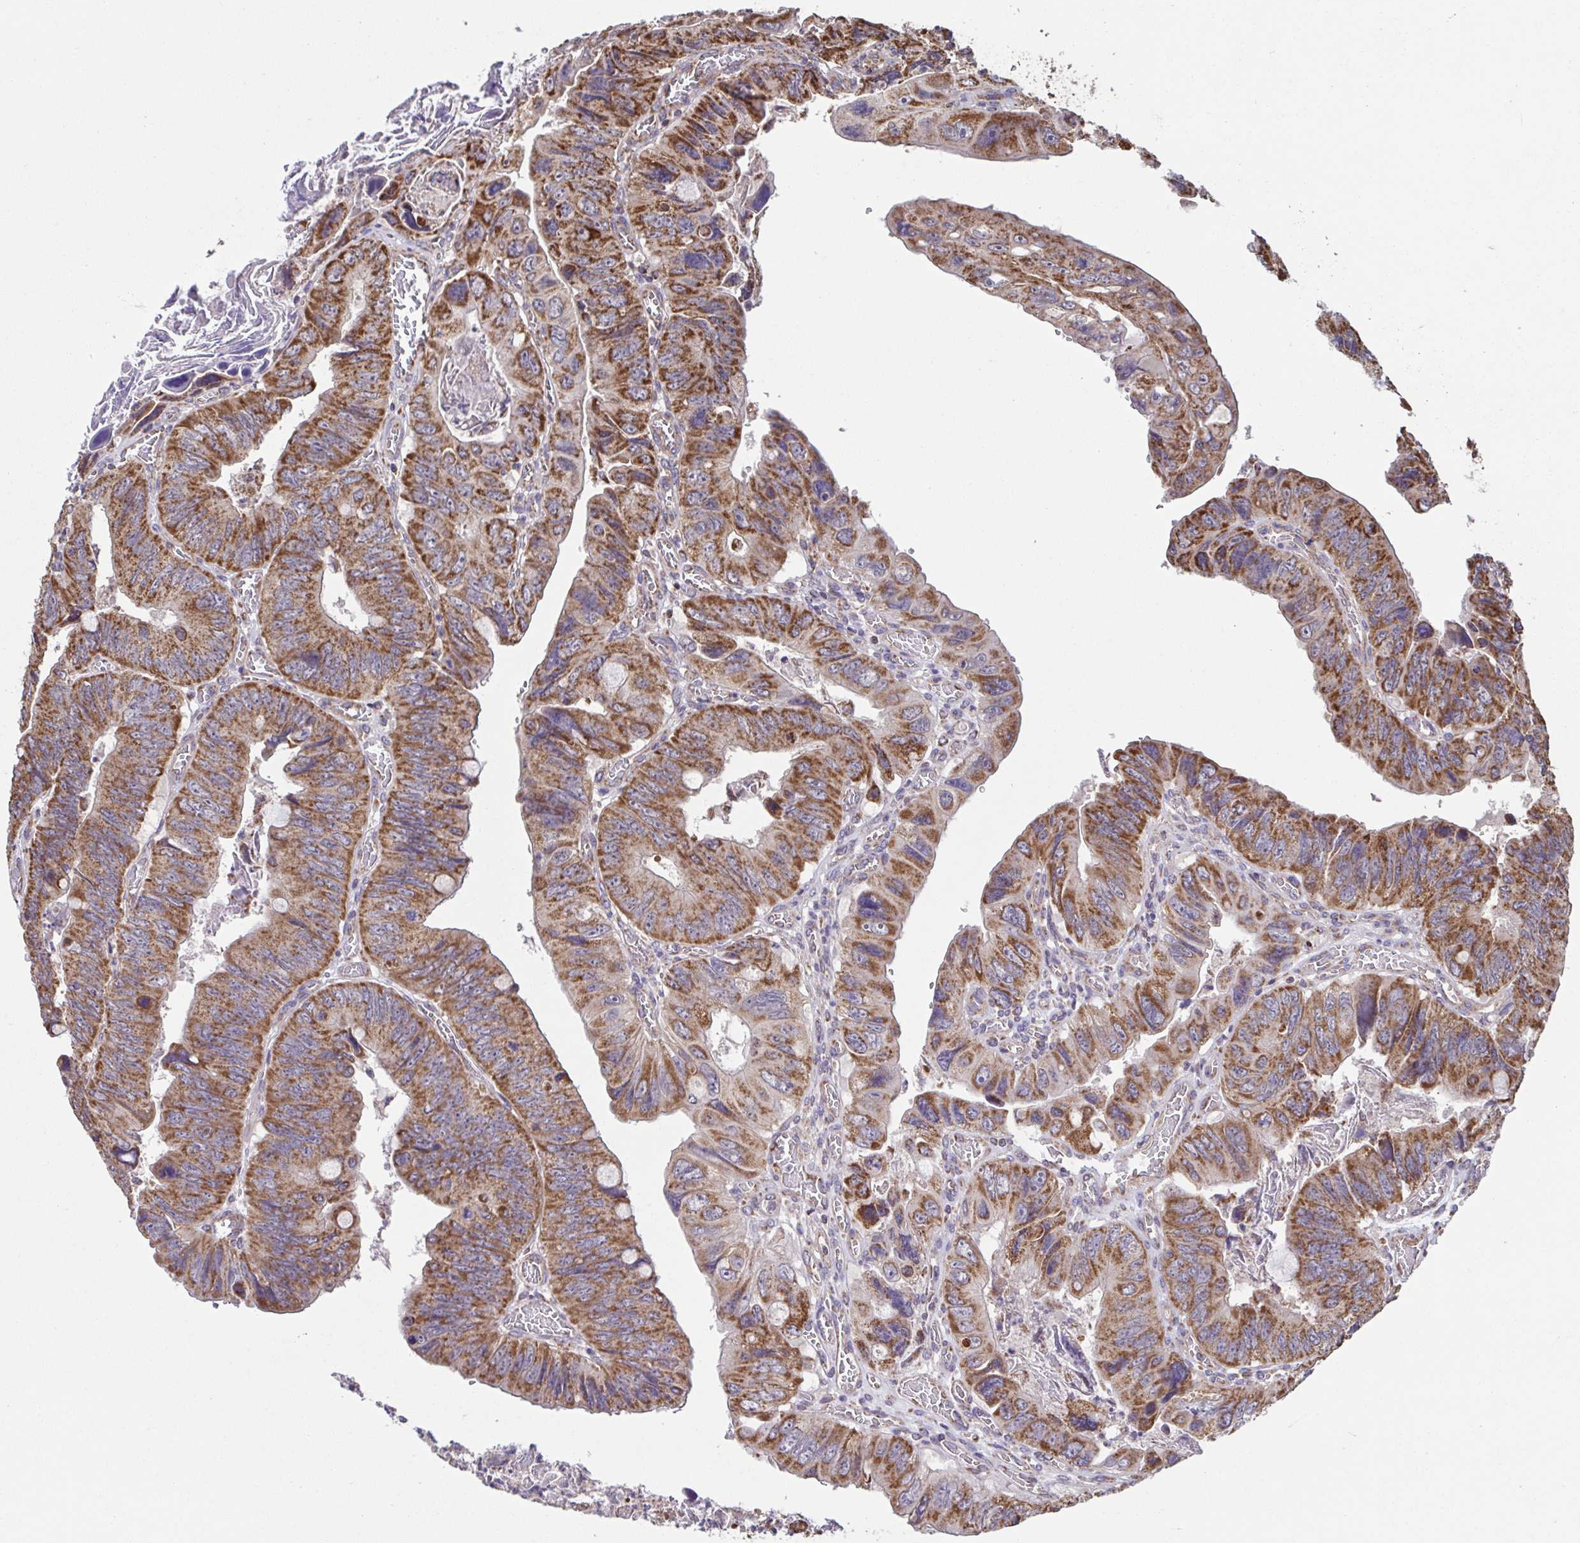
{"staining": {"intensity": "moderate", "quantity": ">75%", "location": "cytoplasmic/membranous"}, "tissue": "colorectal cancer", "cell_type": "Tumor cells", "image_type": "cancer", "snomed": [{"axis": "morphology", "description": "Adenocarcinoma, NOS"}, {"axis": "topography", "description": "Colon"}], "caption": "Human colorectal adenocarcinoma stained with a brown dye displays moderate cytoplasmic/membranous positive positivity in about >75% of tumor cells.", "gene": "DIP2B", "patient": {"sex": "female", "age": 84}}